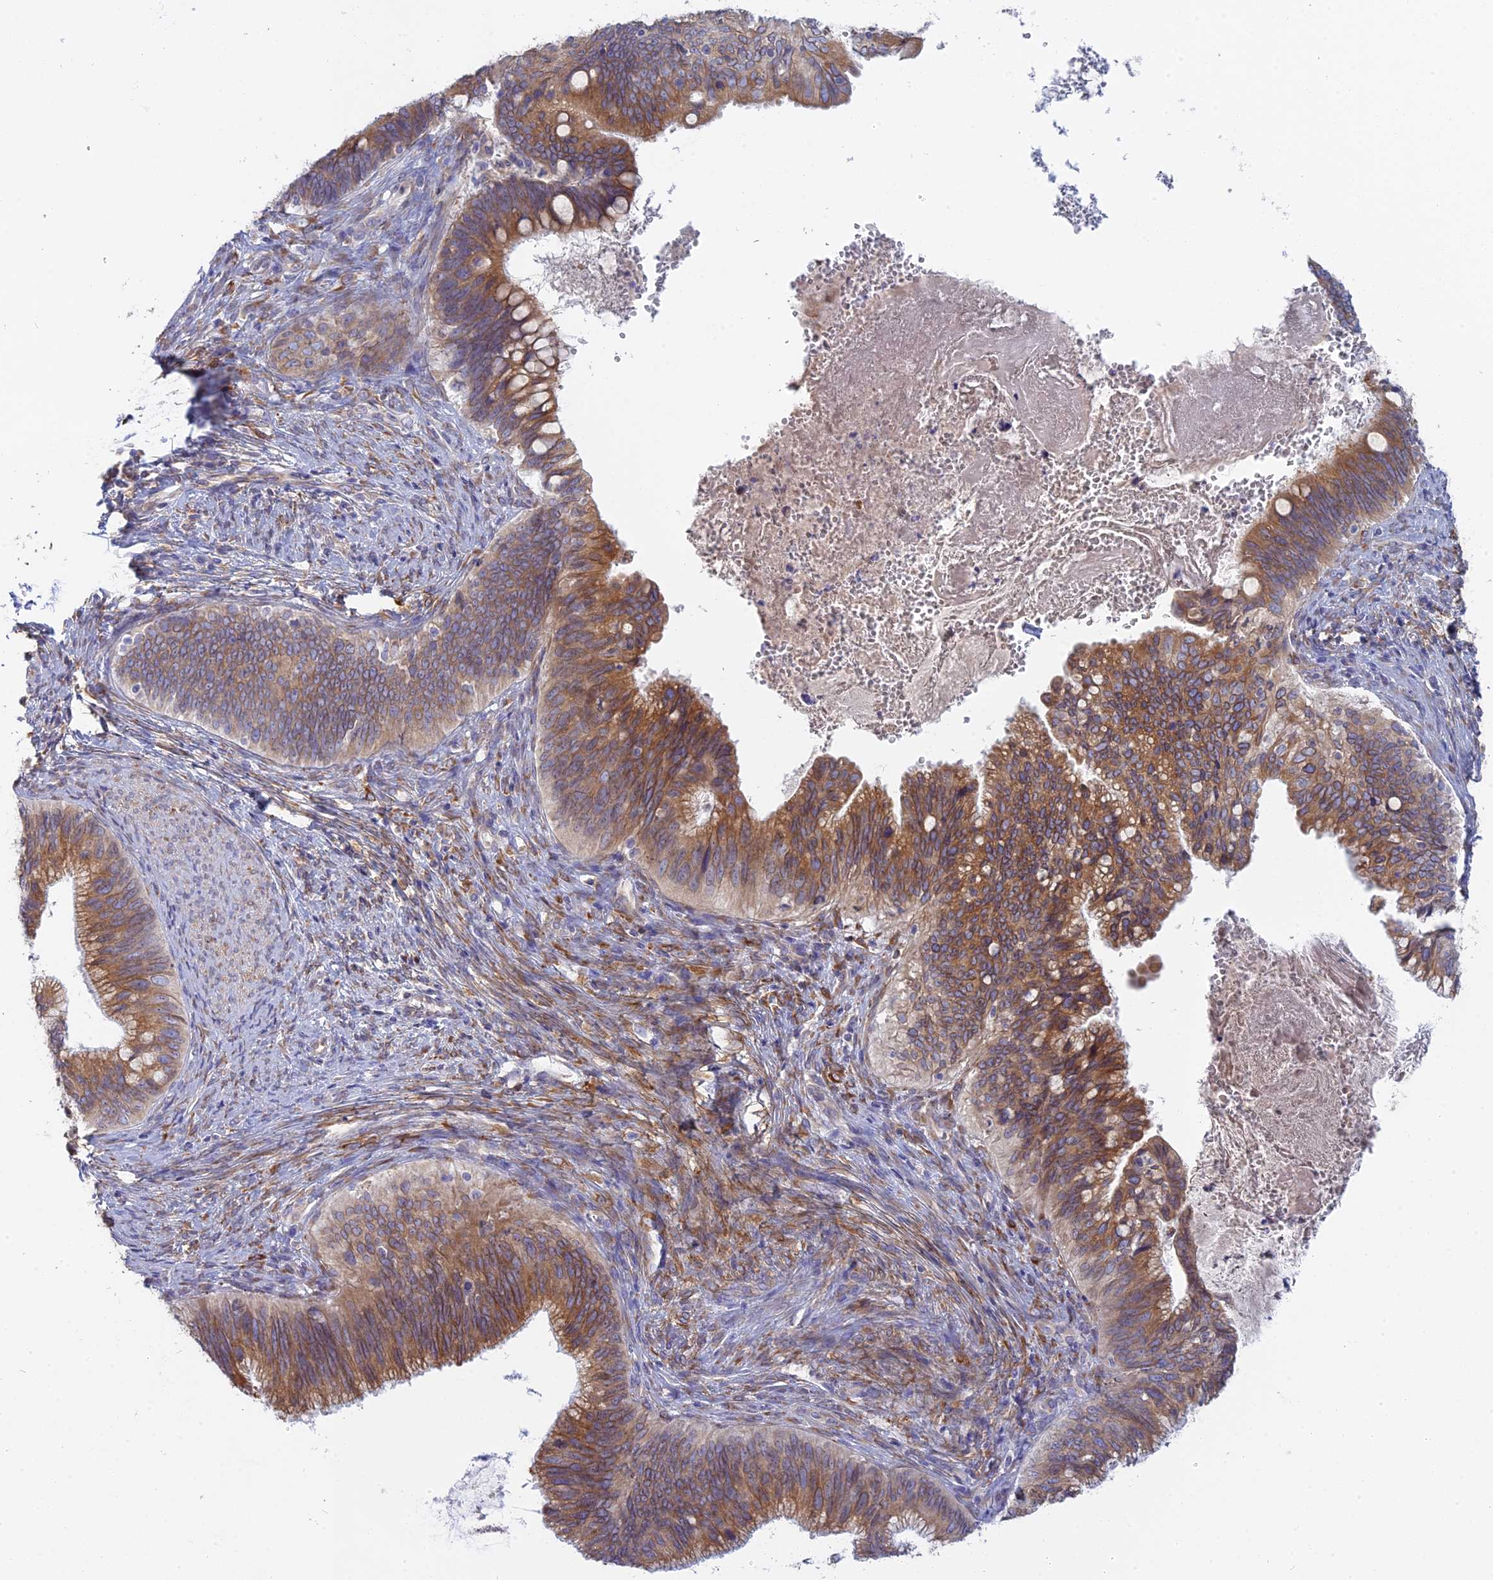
{"staining": {"intensity": "moderate", "quantity": ">75%", "location": "cytoplasmic/membranous"}, "tissue": "cervical cancer", "cell_type": "Tumor cells", "image_type": "cancer", "snomed": [{"axis": "morphology", "description": "Adenocarcinoma, NOS"}, {"axis": "topography", "description": "Cervix"}], "caption": "Immunohistochemical staining of cervical cancer (adenocarcinoma) demonstrates medium levels of moderate cytoplasmic/membranous expression in about >75% of tumor cells. (DAB IHC with brightfield microscopy, high magnification).", "gene": "TLCD1", "patient": {"sex": "female", "age": 42}}